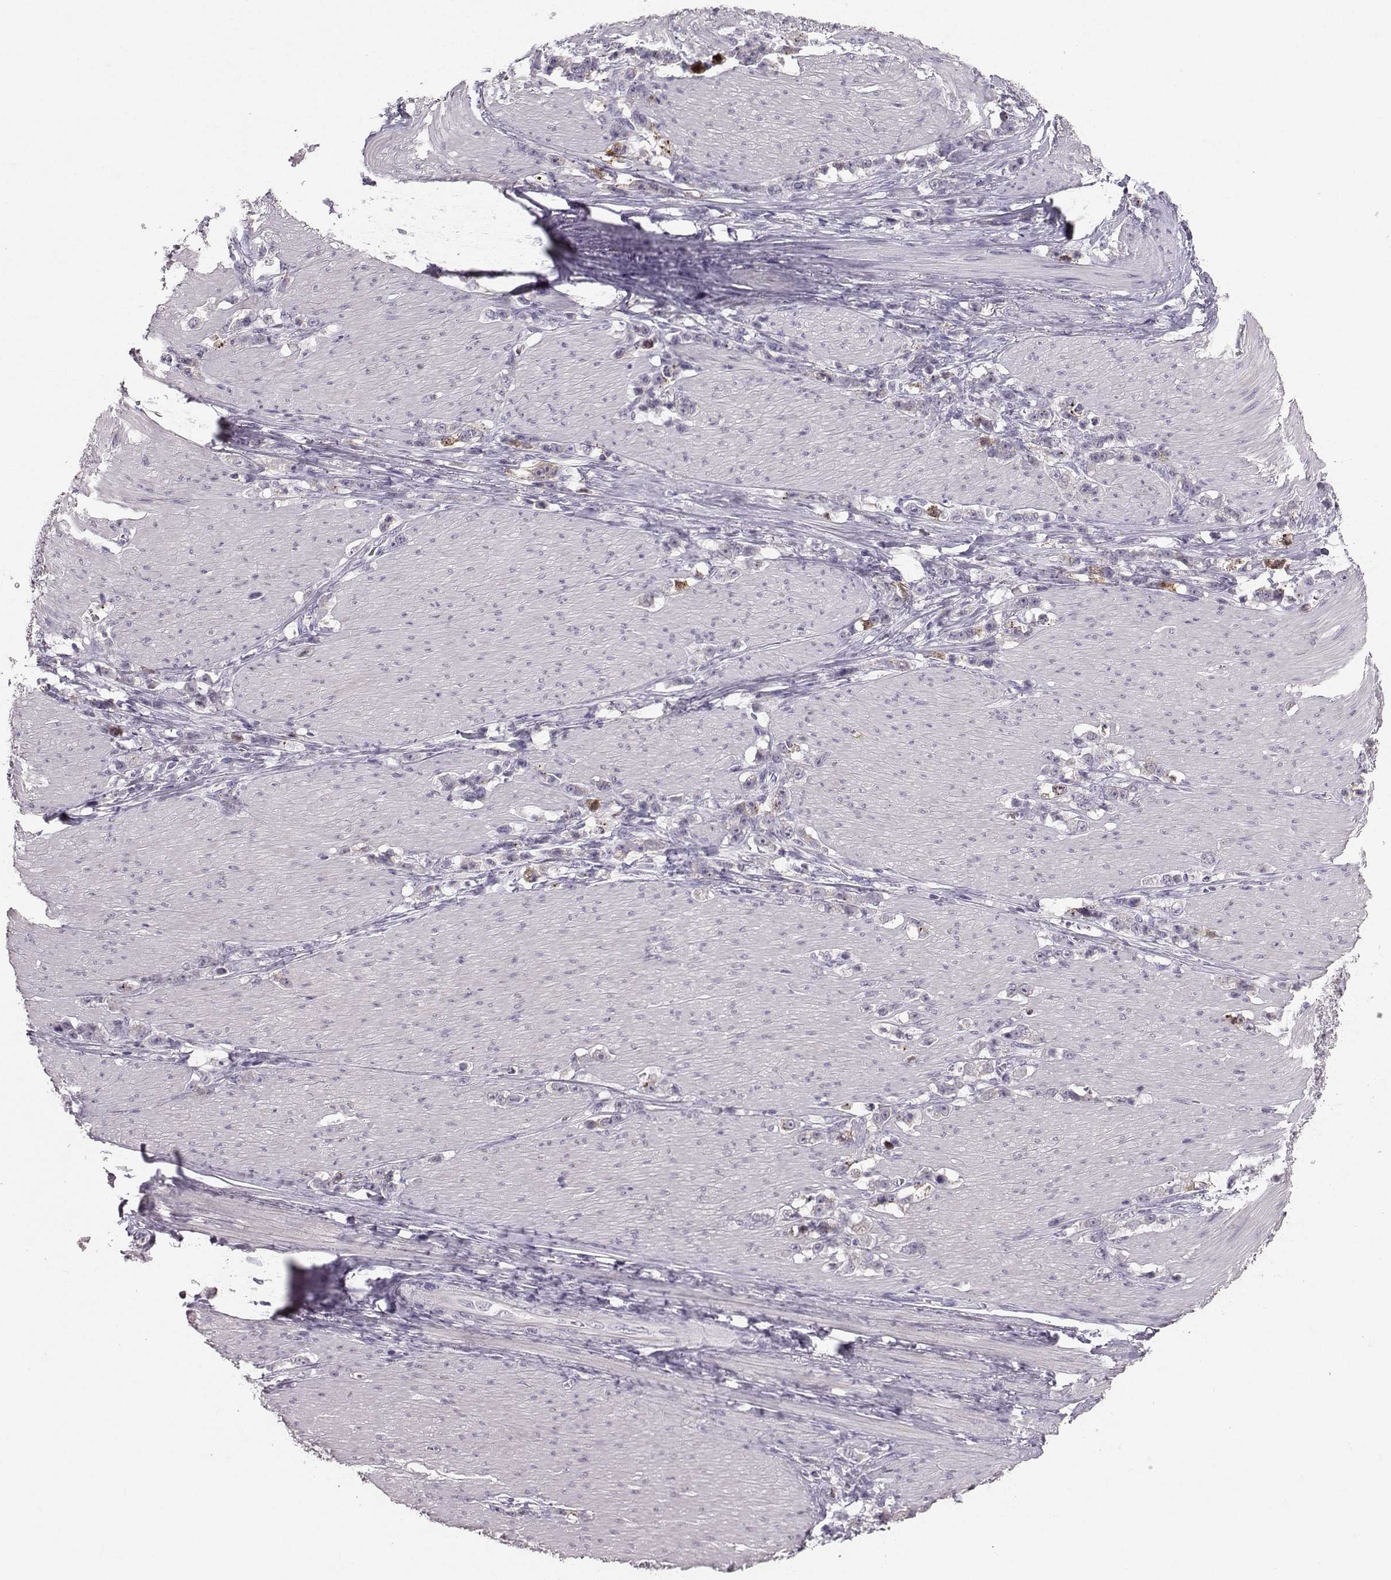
{"staining": {"intensity": "negative", "quantity": "none", "location": "none"}, "tissue": "stomach cancer", "cell_type": "Tumor cells", "image_type": "cancer", "snomed": [{"axis": "morphology", "description": "Adenocarcinoma, NOS"}, {"axis": "topography", "description": "Stomach, lower"}], "caption": "High magnification brightfield microscopy of stomach cancer stained with DAB (brown) and counterstained with hematoxylin (blue): tumor cells show no significant positivity.", "gene": "PKP2", "patient": {"sex": "male", "age": 88}}